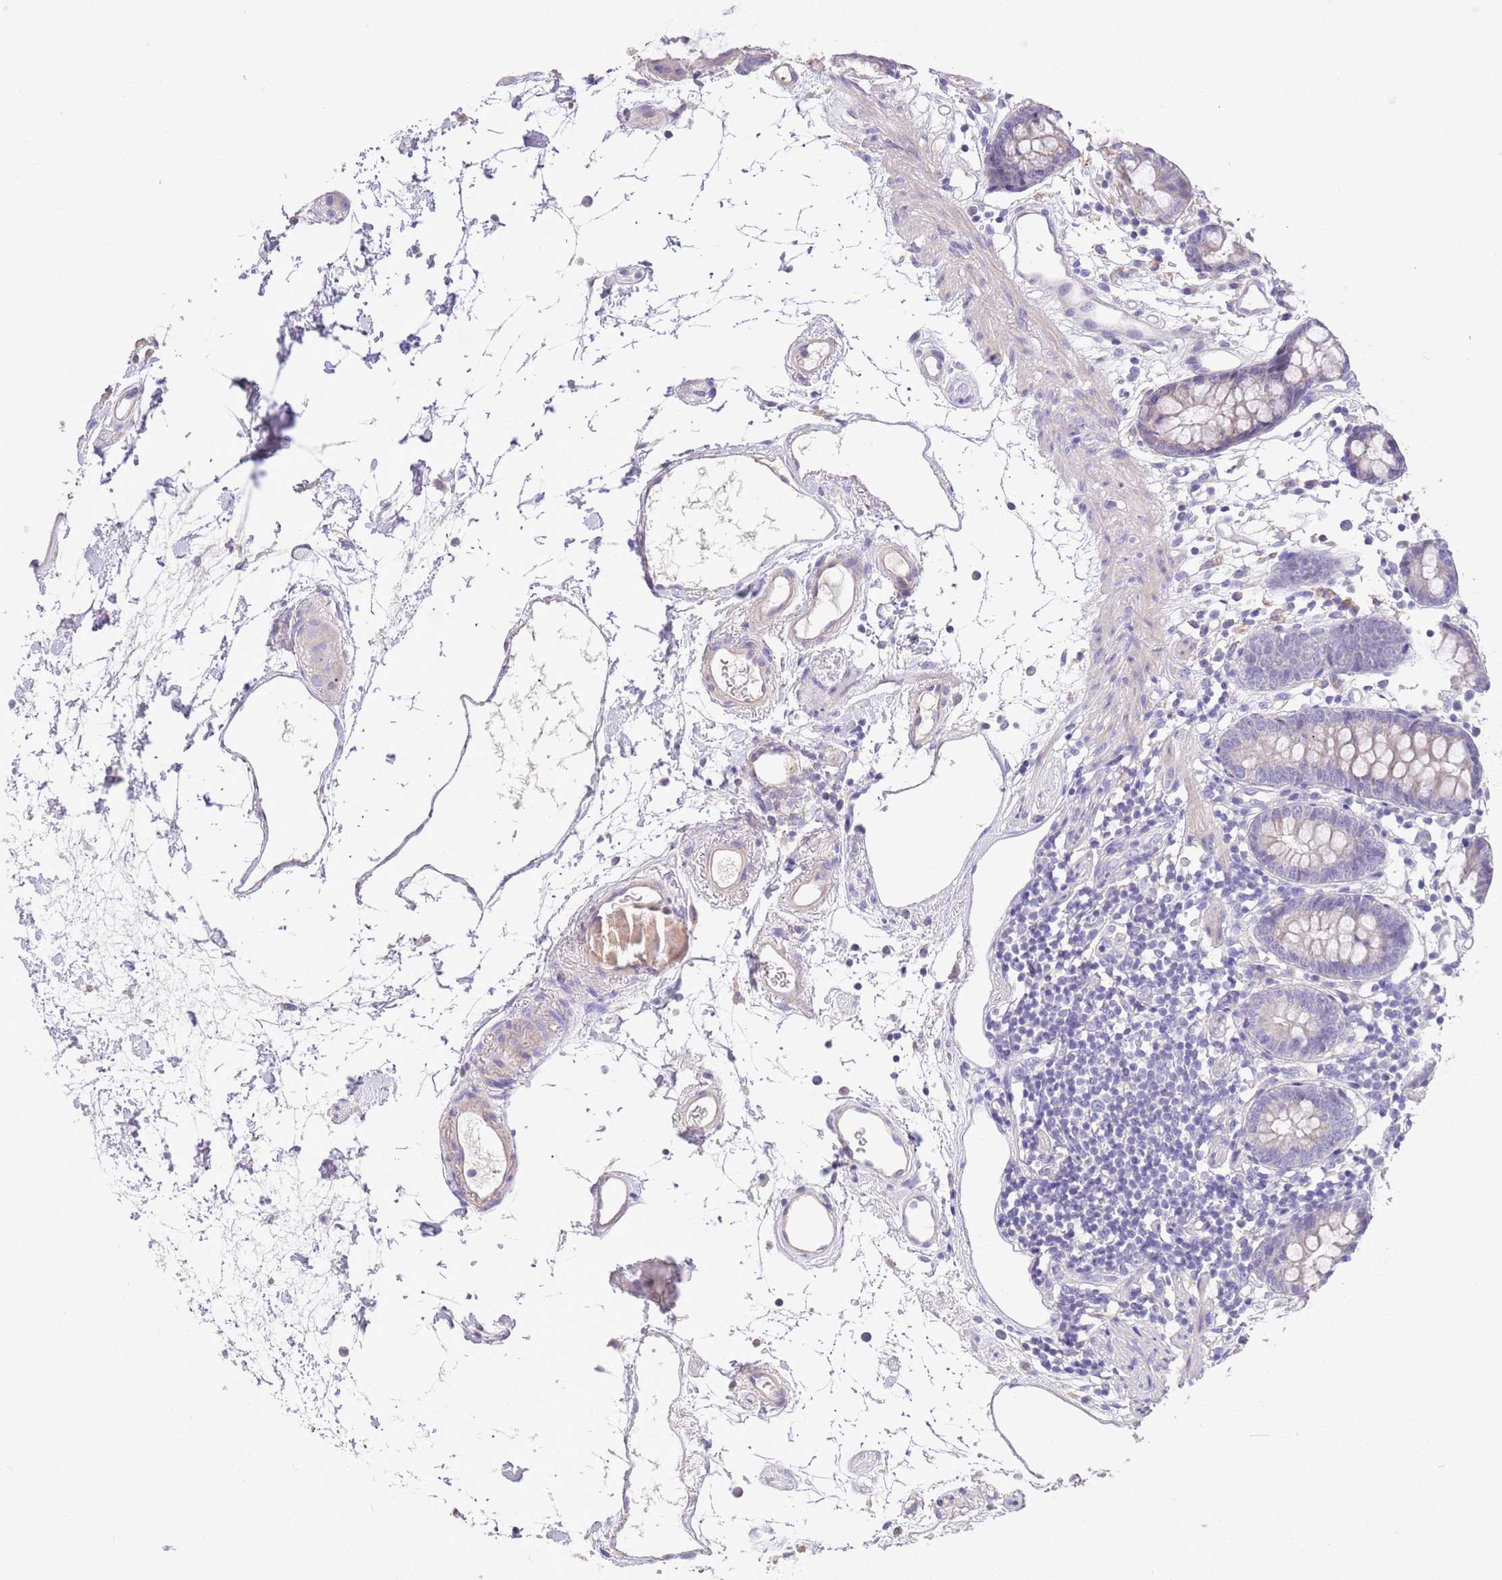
{"staining": {"intensity": "negative", "quantity": "none", "location": "none"}, "tissue": "colon", "cell_type": "Endothelial cells", "image_type": "normal", "snomed": [{"axis": "morphology", "description": "Normal tissue, NOS"}, {"axis": "topography", "description": "Colon"}], "caption": "The histopathology image shows no significant expression in endothelial cells of colon. (Immunohistochemistry, brightfield microscopy, high magnification).", "gene": "SFTPA1", "patient": {"sex": "female", "age": 84}}